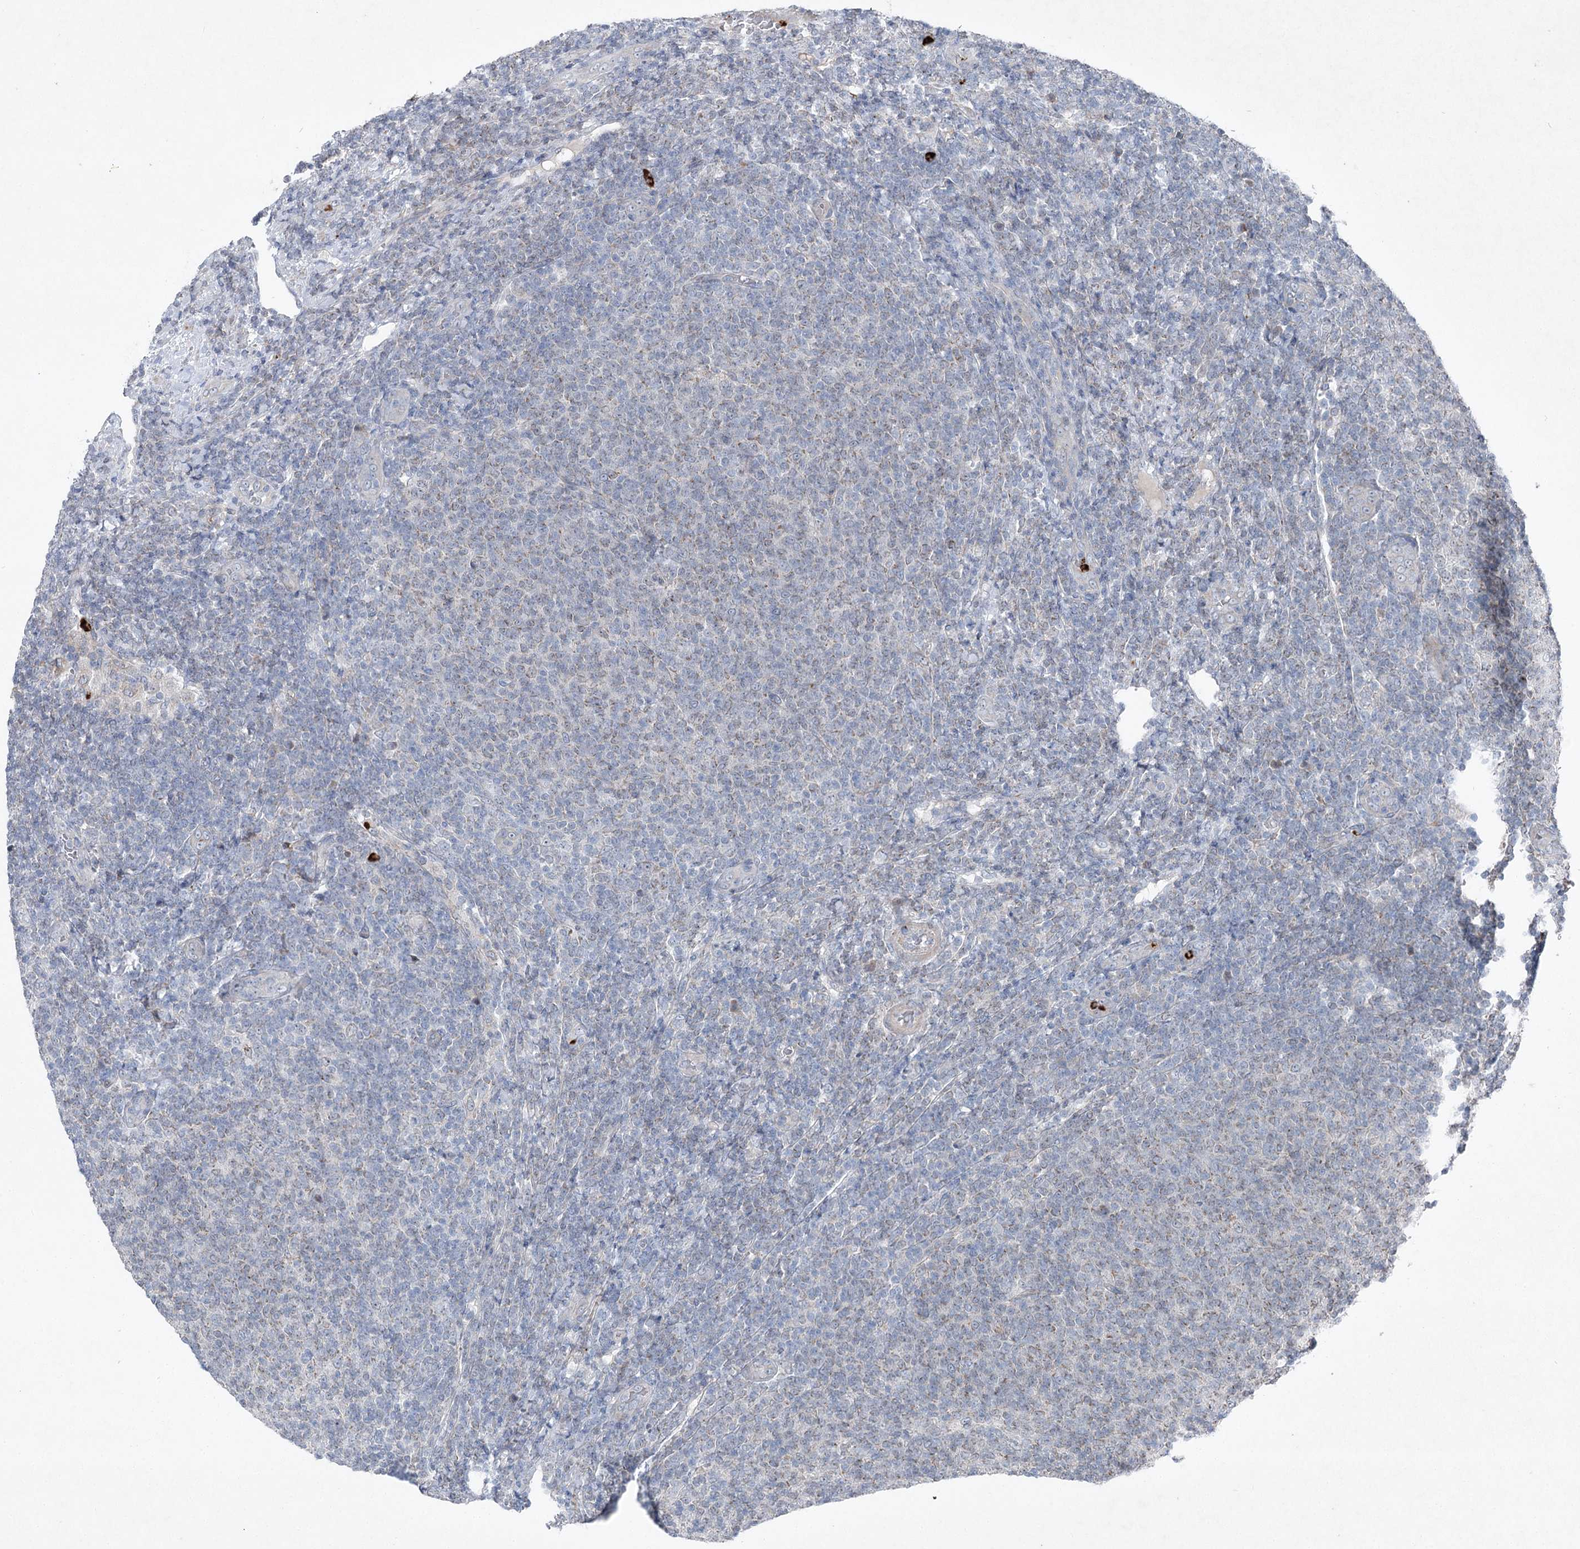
{"staining": {"intensity": "negative", "quantity": "none", "location": "none"}, "tissue": "lymphoma", "cell_type": "Tumor cells", "image_type": "cancer", "snomed": [{"axis": "morphology", "description": "Malignant lymphoma, non-Hodgkin's type, Low grade"}, {"axis": "topography", "description": "Lymph node"}], "caption": "The micrograph demonstrates no significant positivity in tumor cells of low-grade malignant lymphoma, non-Hodgkin's type.", "gene": "PLA2G12A", "patient": {"sex": "male", "age": 66}}